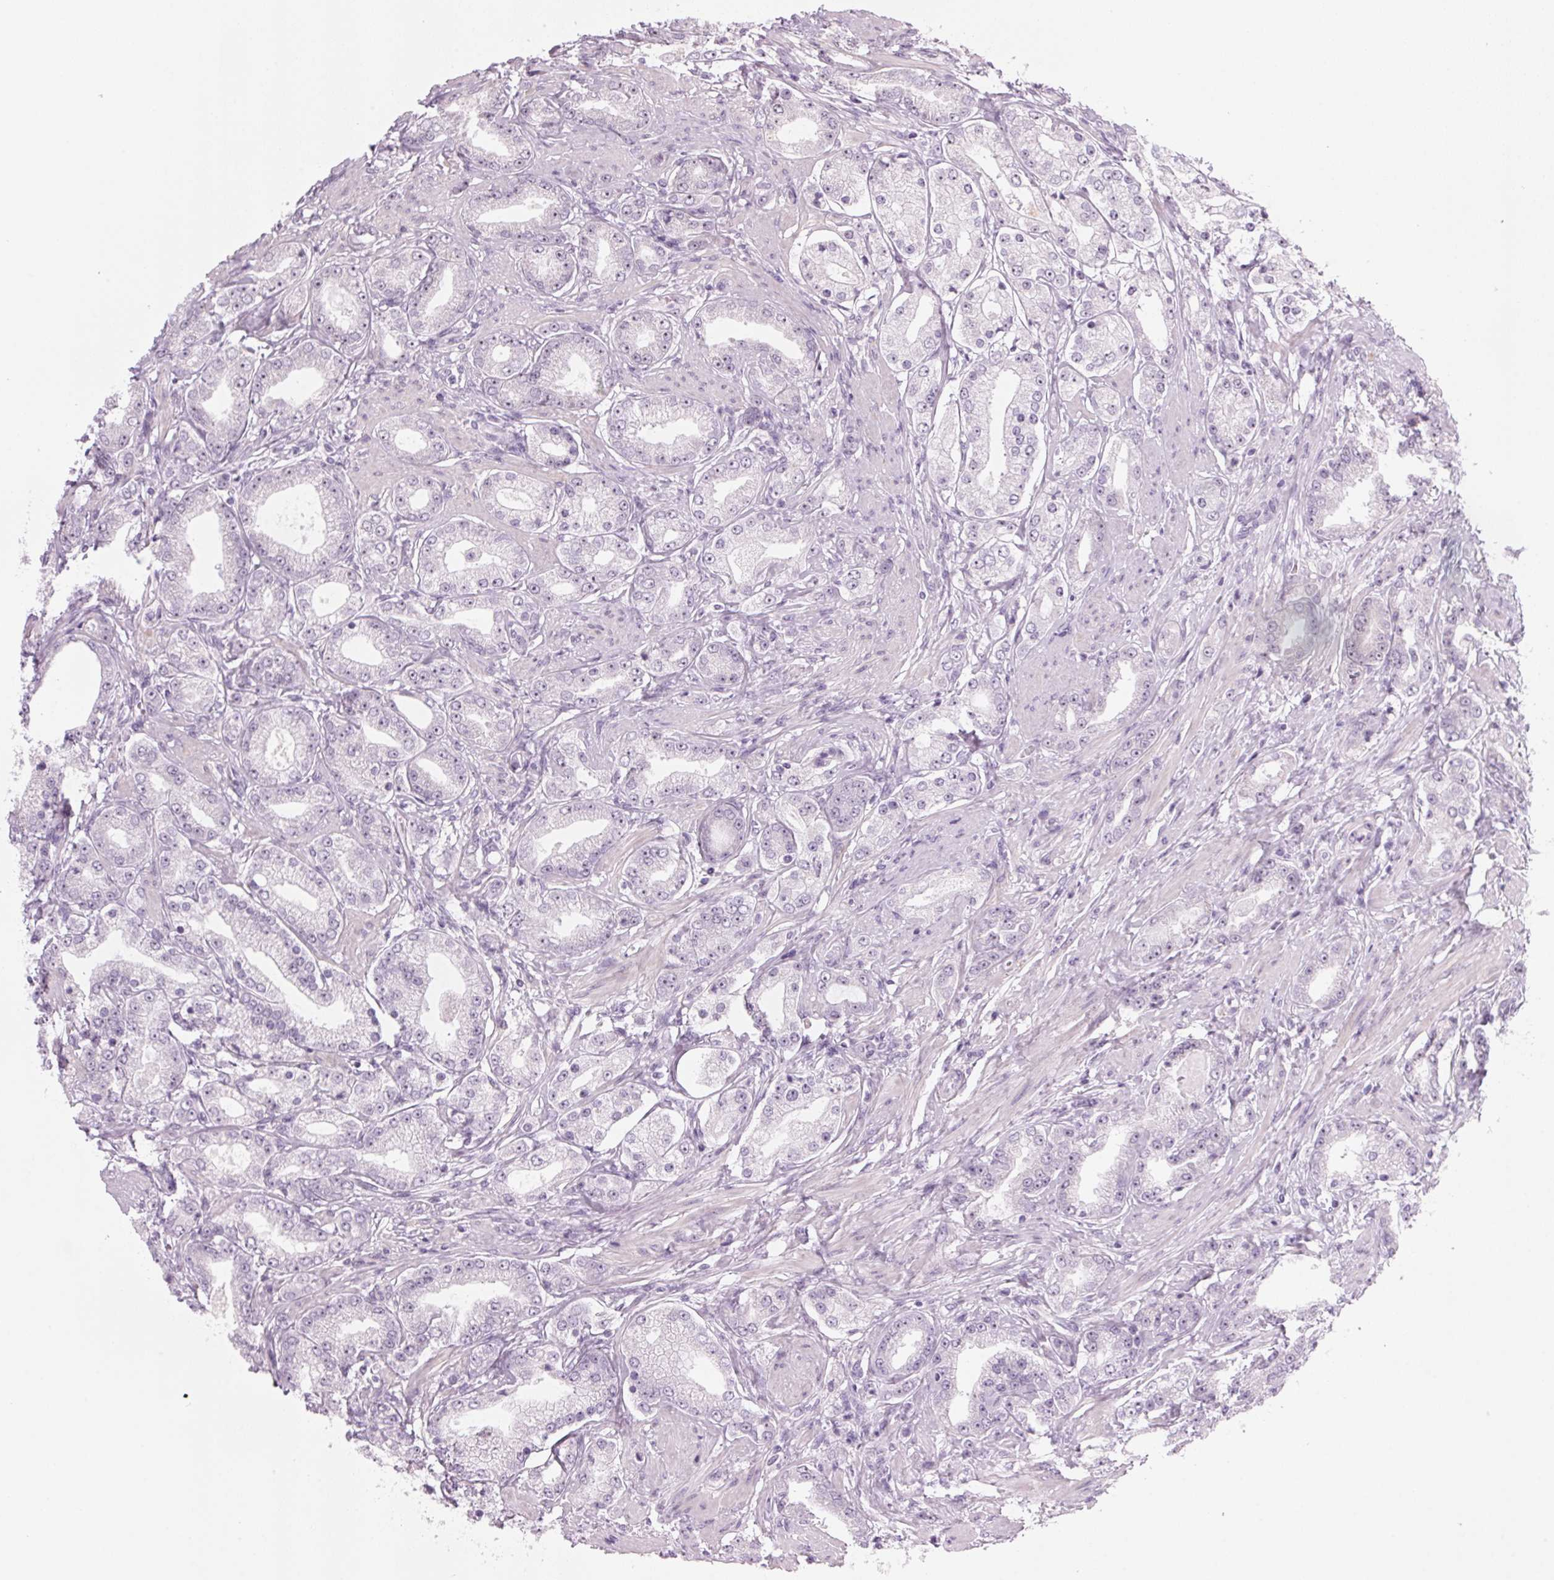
{"staining": {"intensity": "negative", "quantity": "none", "location": "none"}, "tissue": "prostate cancer", "cell_type": "Tumor cells", "image_type": "cancer", "snomed": [{"axis": "morphology", "description": "Adenocarcinoma, High grade"}, {"axis": "topography", "description": "Prostate"}], "caption": "A histopathology image of human prostate cancer (adenocarcinoma (high-grade)) is negative for staining in tumor cells. (DAB (3,3'-diaminobenzidine) IHC visualized using brightfield microscopy, high magnification).", "gene": "DNTTIP2", "patient": {"sex": "male", "age": 67}}